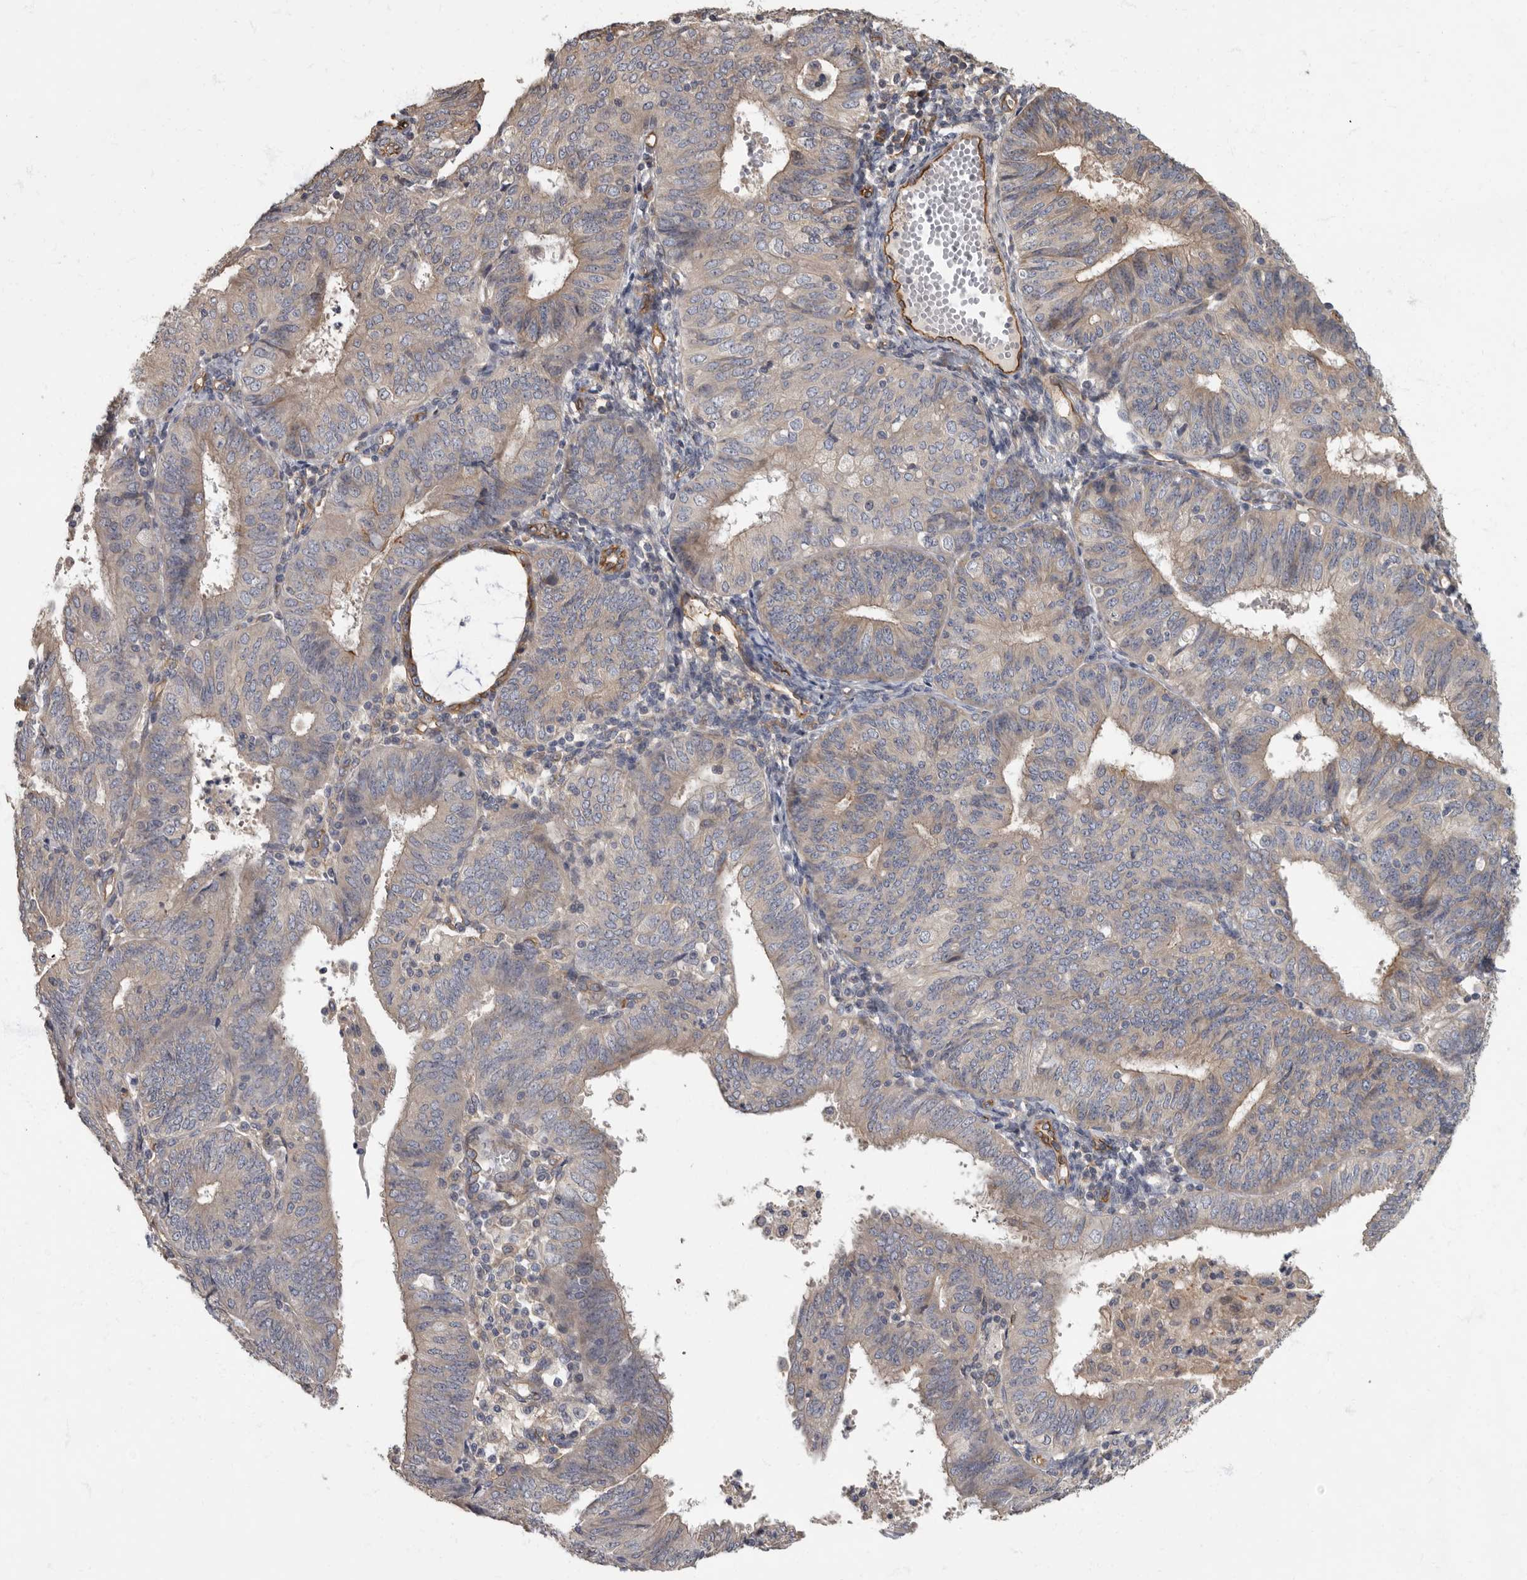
{"staining": {"intensity": "weak", "quantity": "<25%", "location": "cytoplasmic/membranous"}, "tissue": "endometrial cancer", "cell_type": "Tumor cells", "image_type": "cancer", "snomed": [{"axis": "morphology", "description": "Adenocarcinoma, NOS"}, {"axis": "topography", "description": "Endometrium"}], "caption": "Immunohistochemistry histopathology image of neoplastic tissue: human endometrial adenocarcinoma stained with DAB reveals no significant protein expression in tumor cells. (DAB IHC with hematoxylin counter stain).", "gene": "PDK1", "patient": {"sex": "female", "age": 58}}